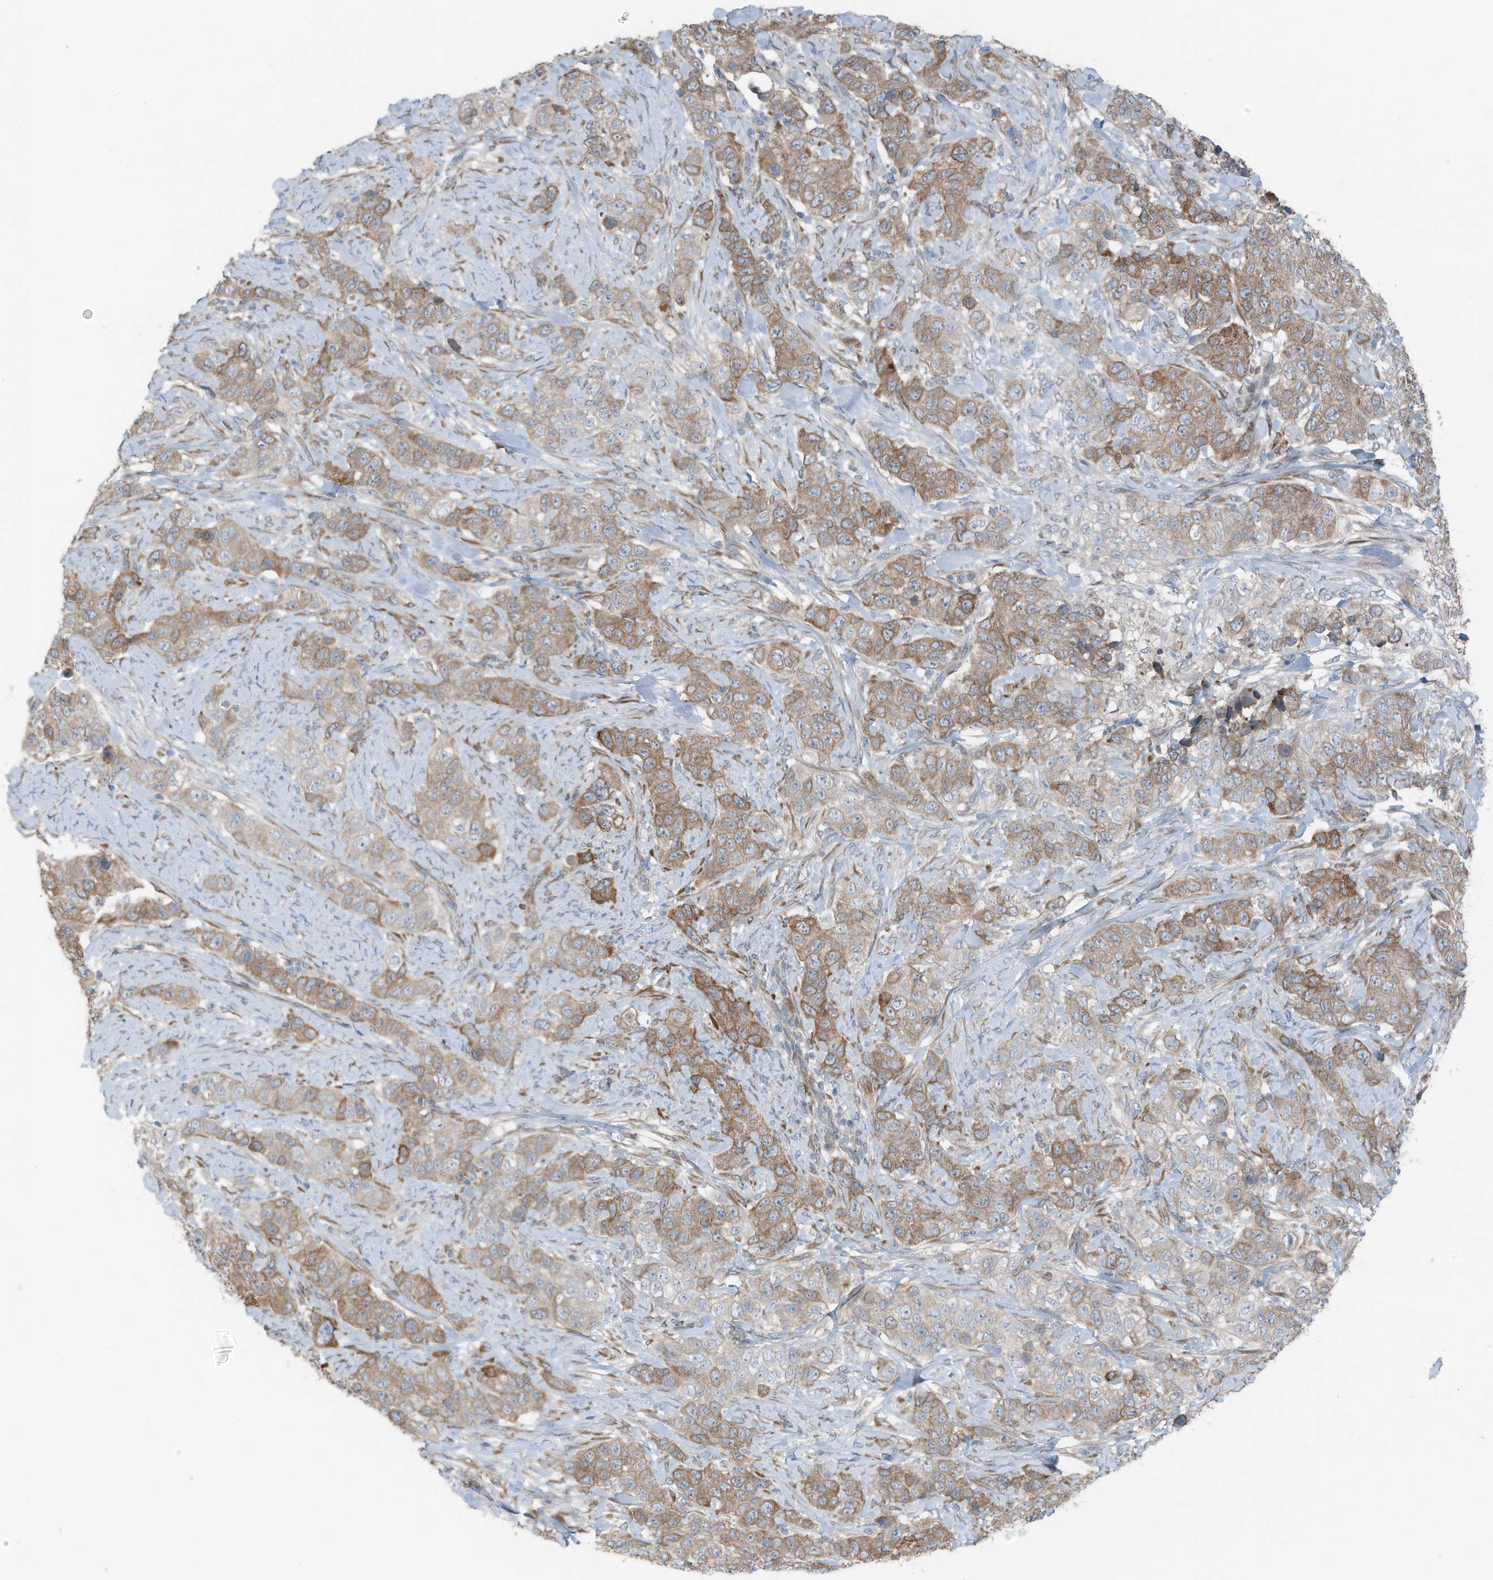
{"staining": {"intensity": "moderate", "quantity": ">75%", "location": "cytoplasmic/membranous"}, "tissue": "stomach cancer", "cell_type": "Tumor cells", "image_type": "cancer", "snomed": [{"axis": "morphology", "description": "Adenocarcinoma, NOS"}, {"axis": "topography", "description": "Stomach"}], "caption": "Protein analysis of stomach adenocarcinoma tissue demonstrates moderate cytoplasmic/membranous staining in approximately >75% of tumor cells. (Stains: DAB in brown, nuclei in blue, Microscopy: brightfield microscopy at high magnification).", "gene": "ARHGEF33", "patient": {"sex": "male", "age": 48}}